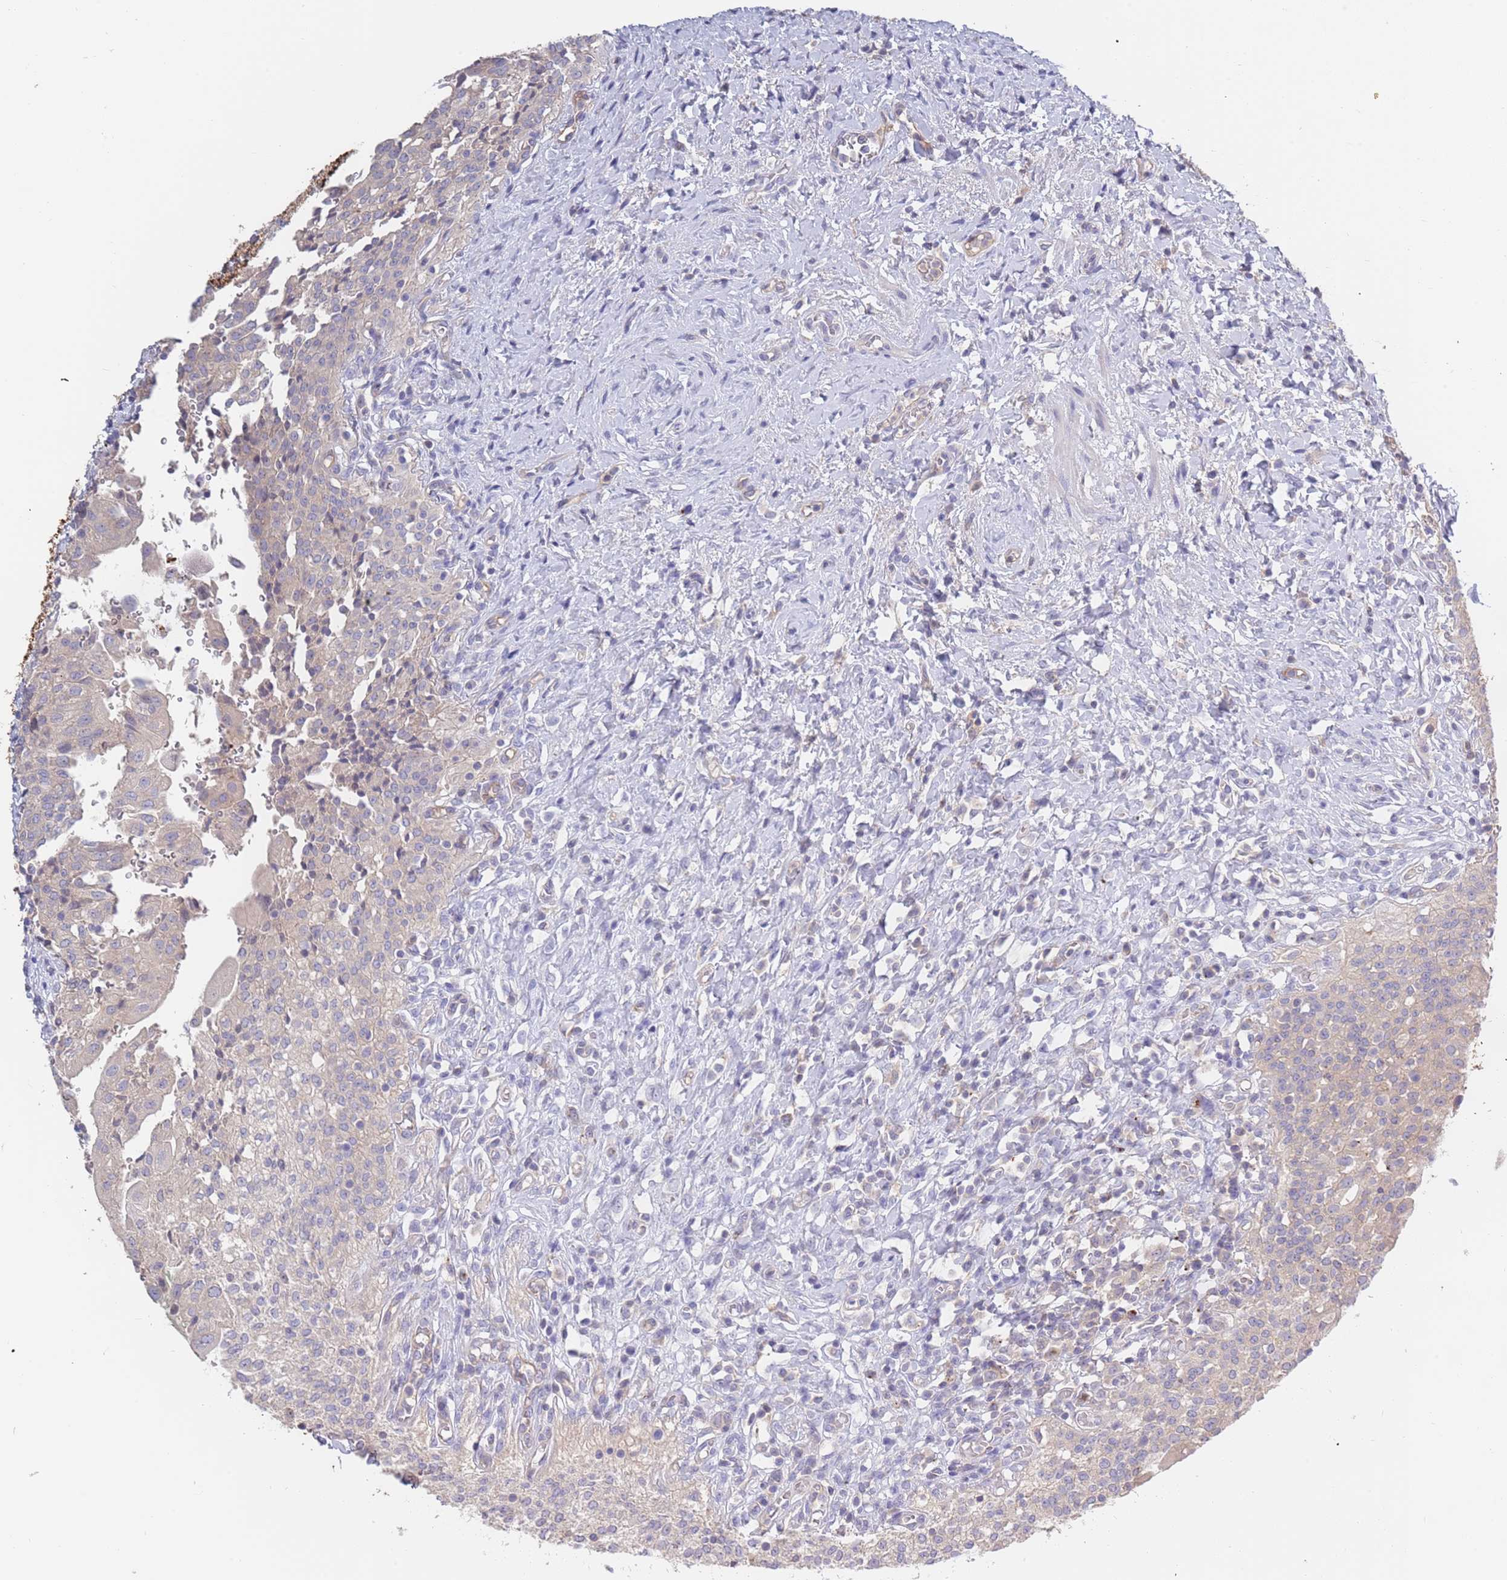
{"staining": {"intensity": "weak", "quantity": "<25%", "location": "cytoplasmic/membranous"}, "tissue": "urinary bladder", "cell_type": "Urothelial cells", "image_type": "normal", "snomed": [{"axis": "morphology", "description": "Normal tissue, NOS"}, {"axis": "morphology", "description": "Inflammation, NOS"}, {"axis": "topography", "description": "Urinary bladder"}], "caption": "Immunohistochemical staining of normal human urinary bladder reveals no significant staining in urothelial cells.", "gene": "BORCS5", "patient": {"sex": "male", "age": 64}}